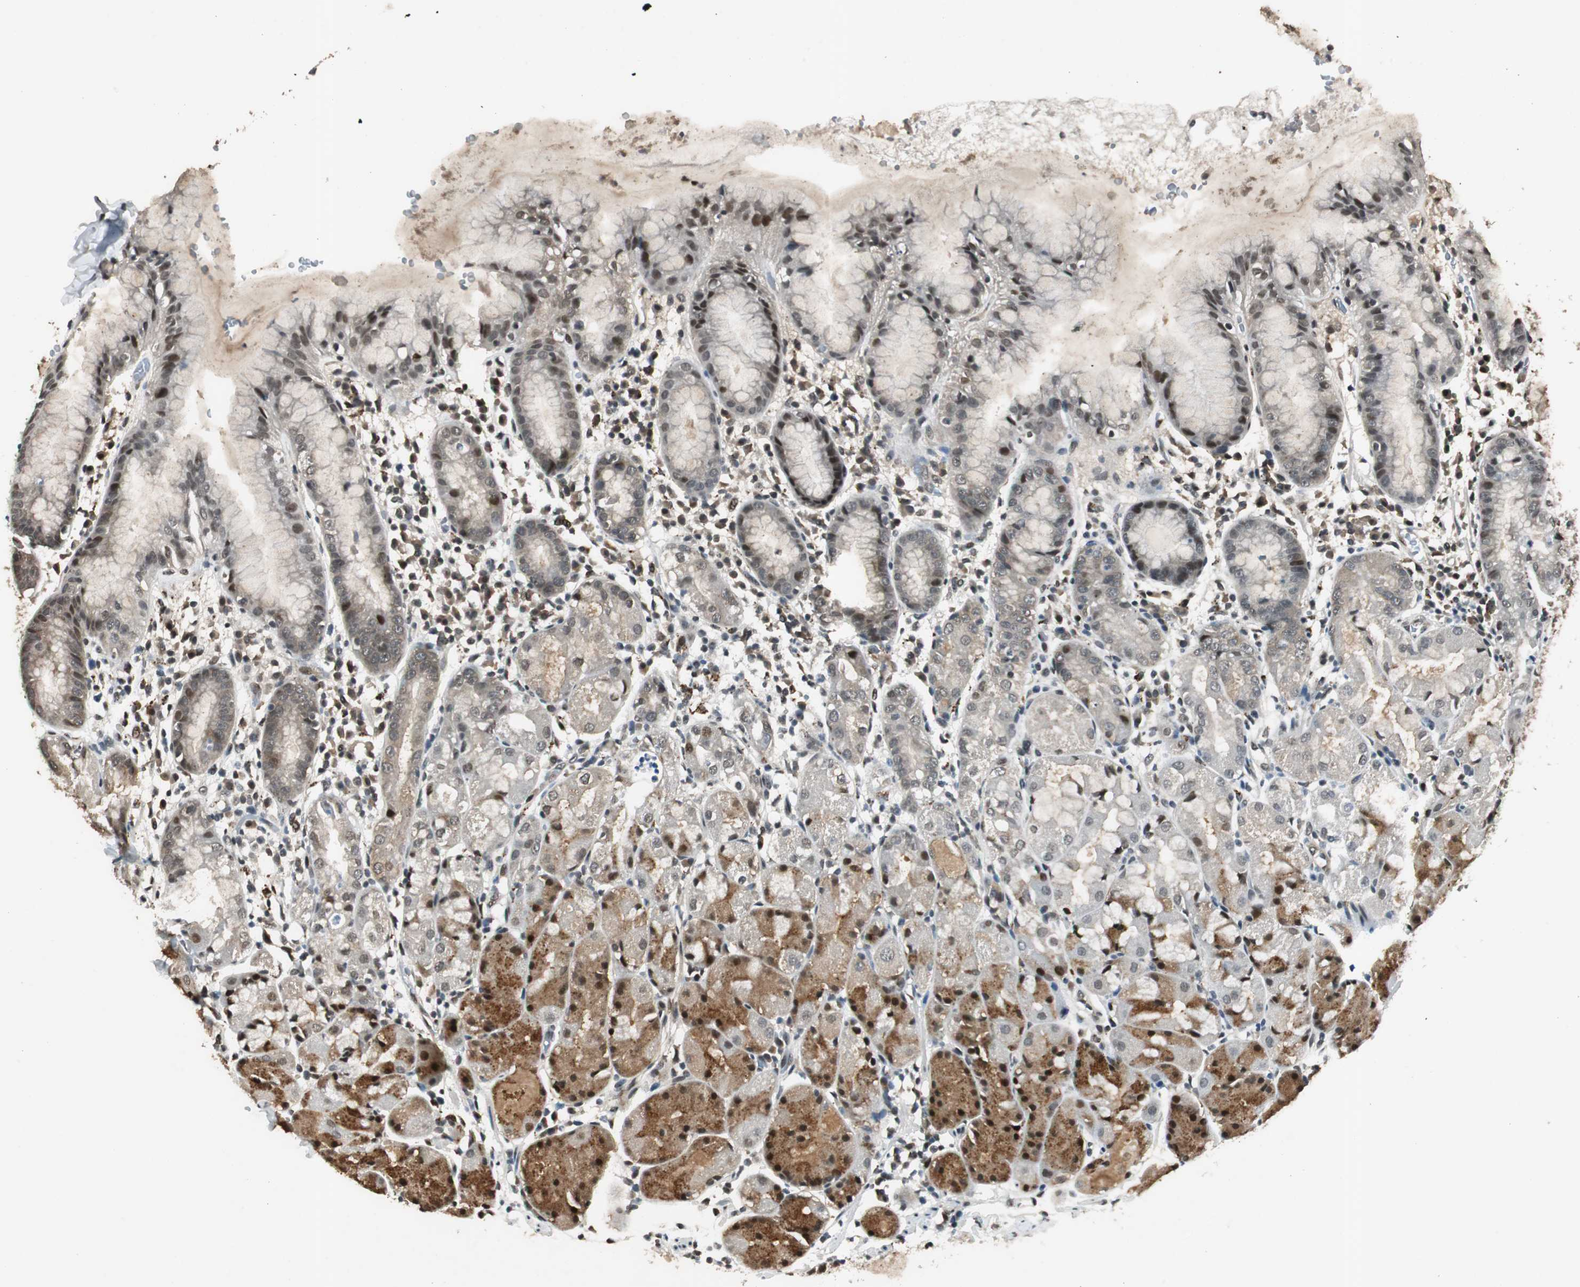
{"staining": {"intensity": "moderate", "quantity": "25%-75%", "location": "cytoplasmic/membranous,nuclear"}, "tissue": "stomach", "cell_type": "Glandular cells", "image_type": "normal", "snomed": [{"axis": "morphology", "description": "Normal tissue, NOS"}, {"axis": "topography", "description": "Stomach"}, {"axis": "topography", "description": "Stomach, lower"}], "caption": "High-magnification brightfield microscopy of benign stomach stained with DAB (brown) and counterstained with hematoxylin (blue). glandular cells exhibit moderate cytoplasmic/membranous,nuclear staining is identified in approximately25%-75% of cells.", "gene": "BOLA1", "patient": {"sex": "female", "age": 75}}